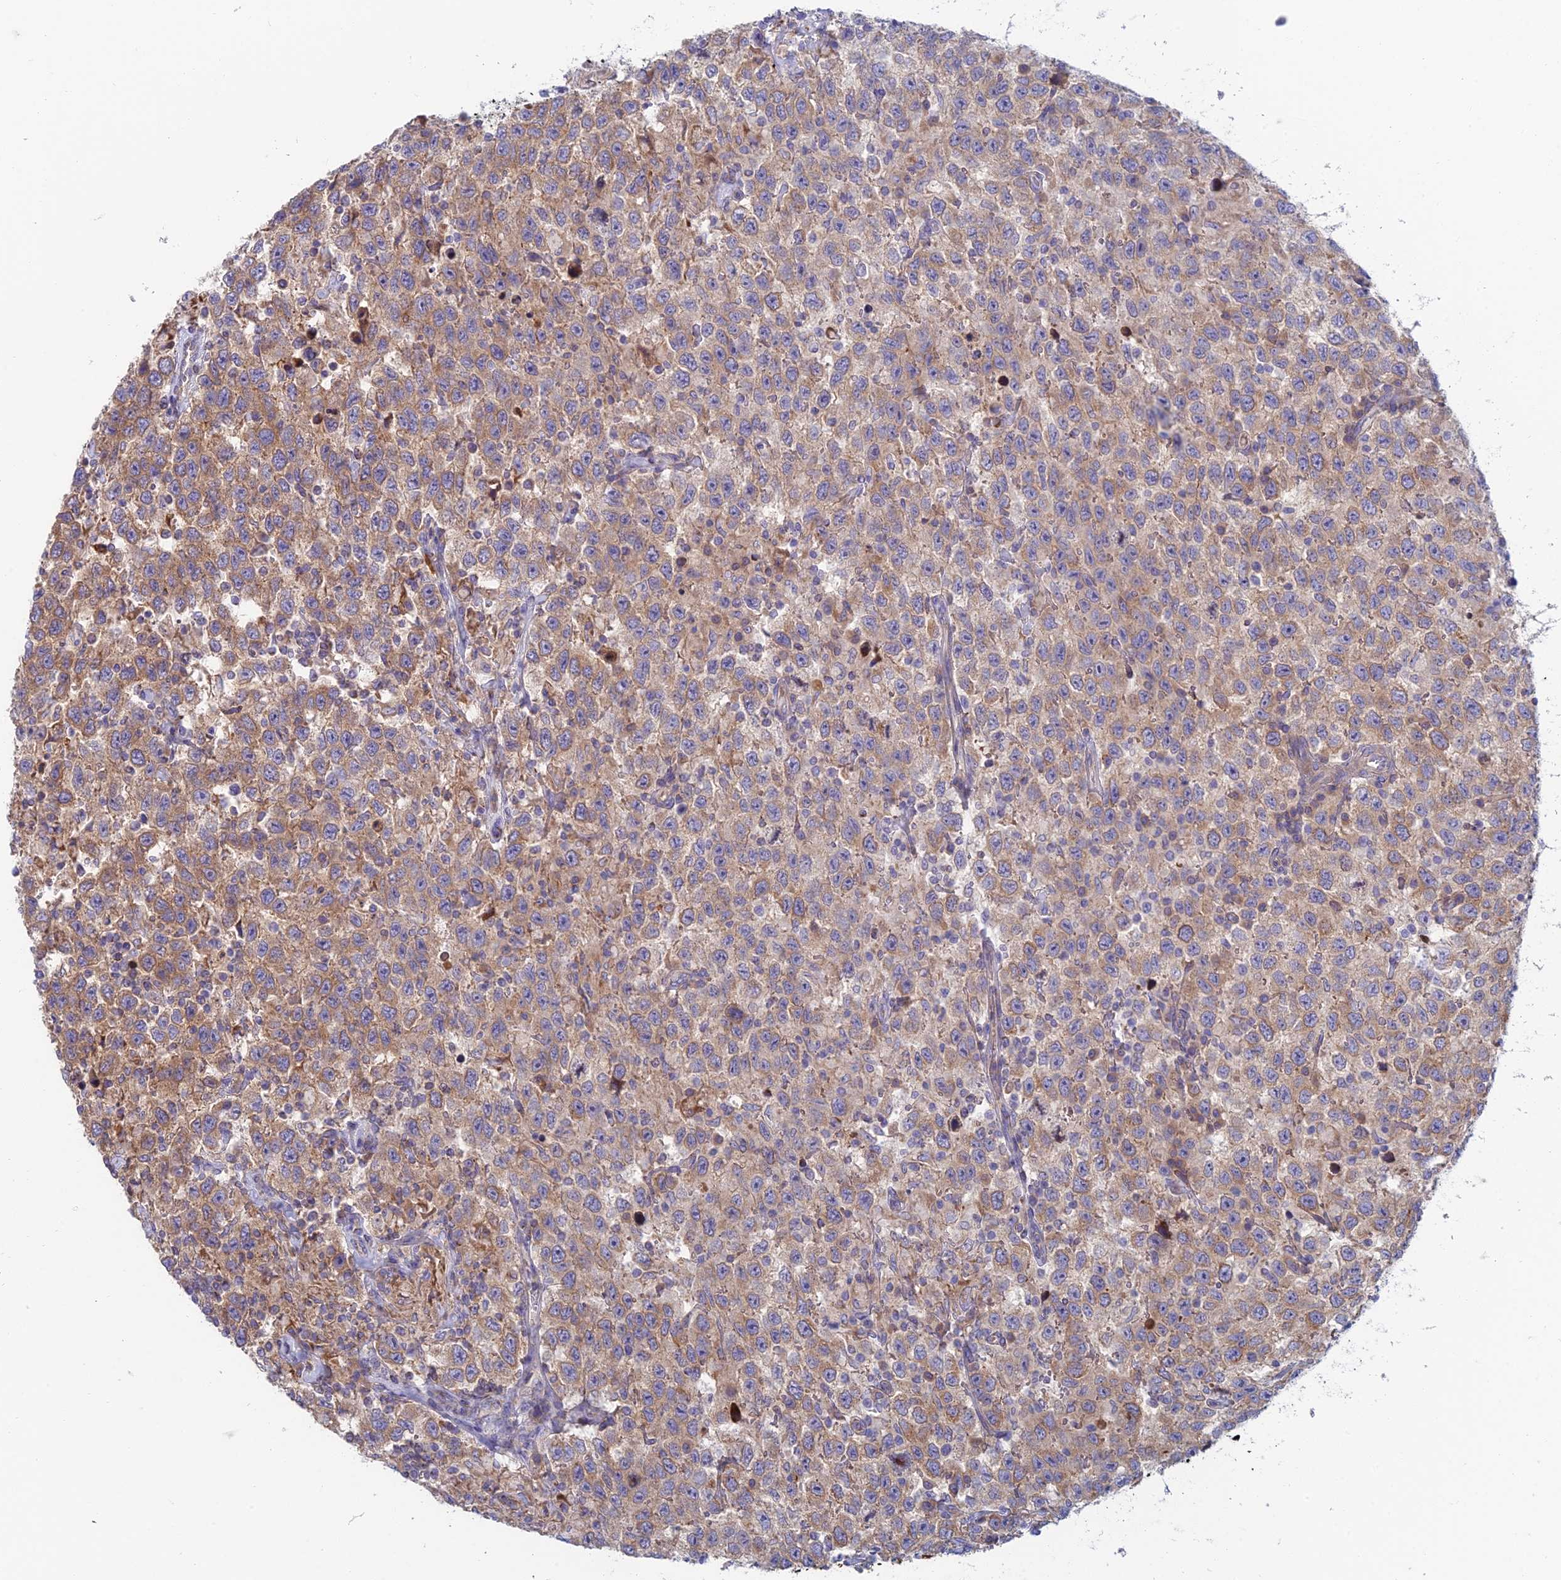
{"staining": {"intensity": "weak", "quantity": ">75%", "location": "cytoplasmic/membranous"}, "tissue": "testis cancer", "cell_type": "Tumor cells", "image_type": "cancer", "snomed": [{"axis": "morphology", "description": "Seminoma, NOS"}, {"axis": "topography", "description": "Testis"}], "caption": "Immunohistochemical staining of human testis cancer (seminoma) demonstrates weak cytoplasmic/membranous protein staining in about >75% of tumor cells.", "gene": "IFTAP", "patient": {"sex": "male", "age": 41}}